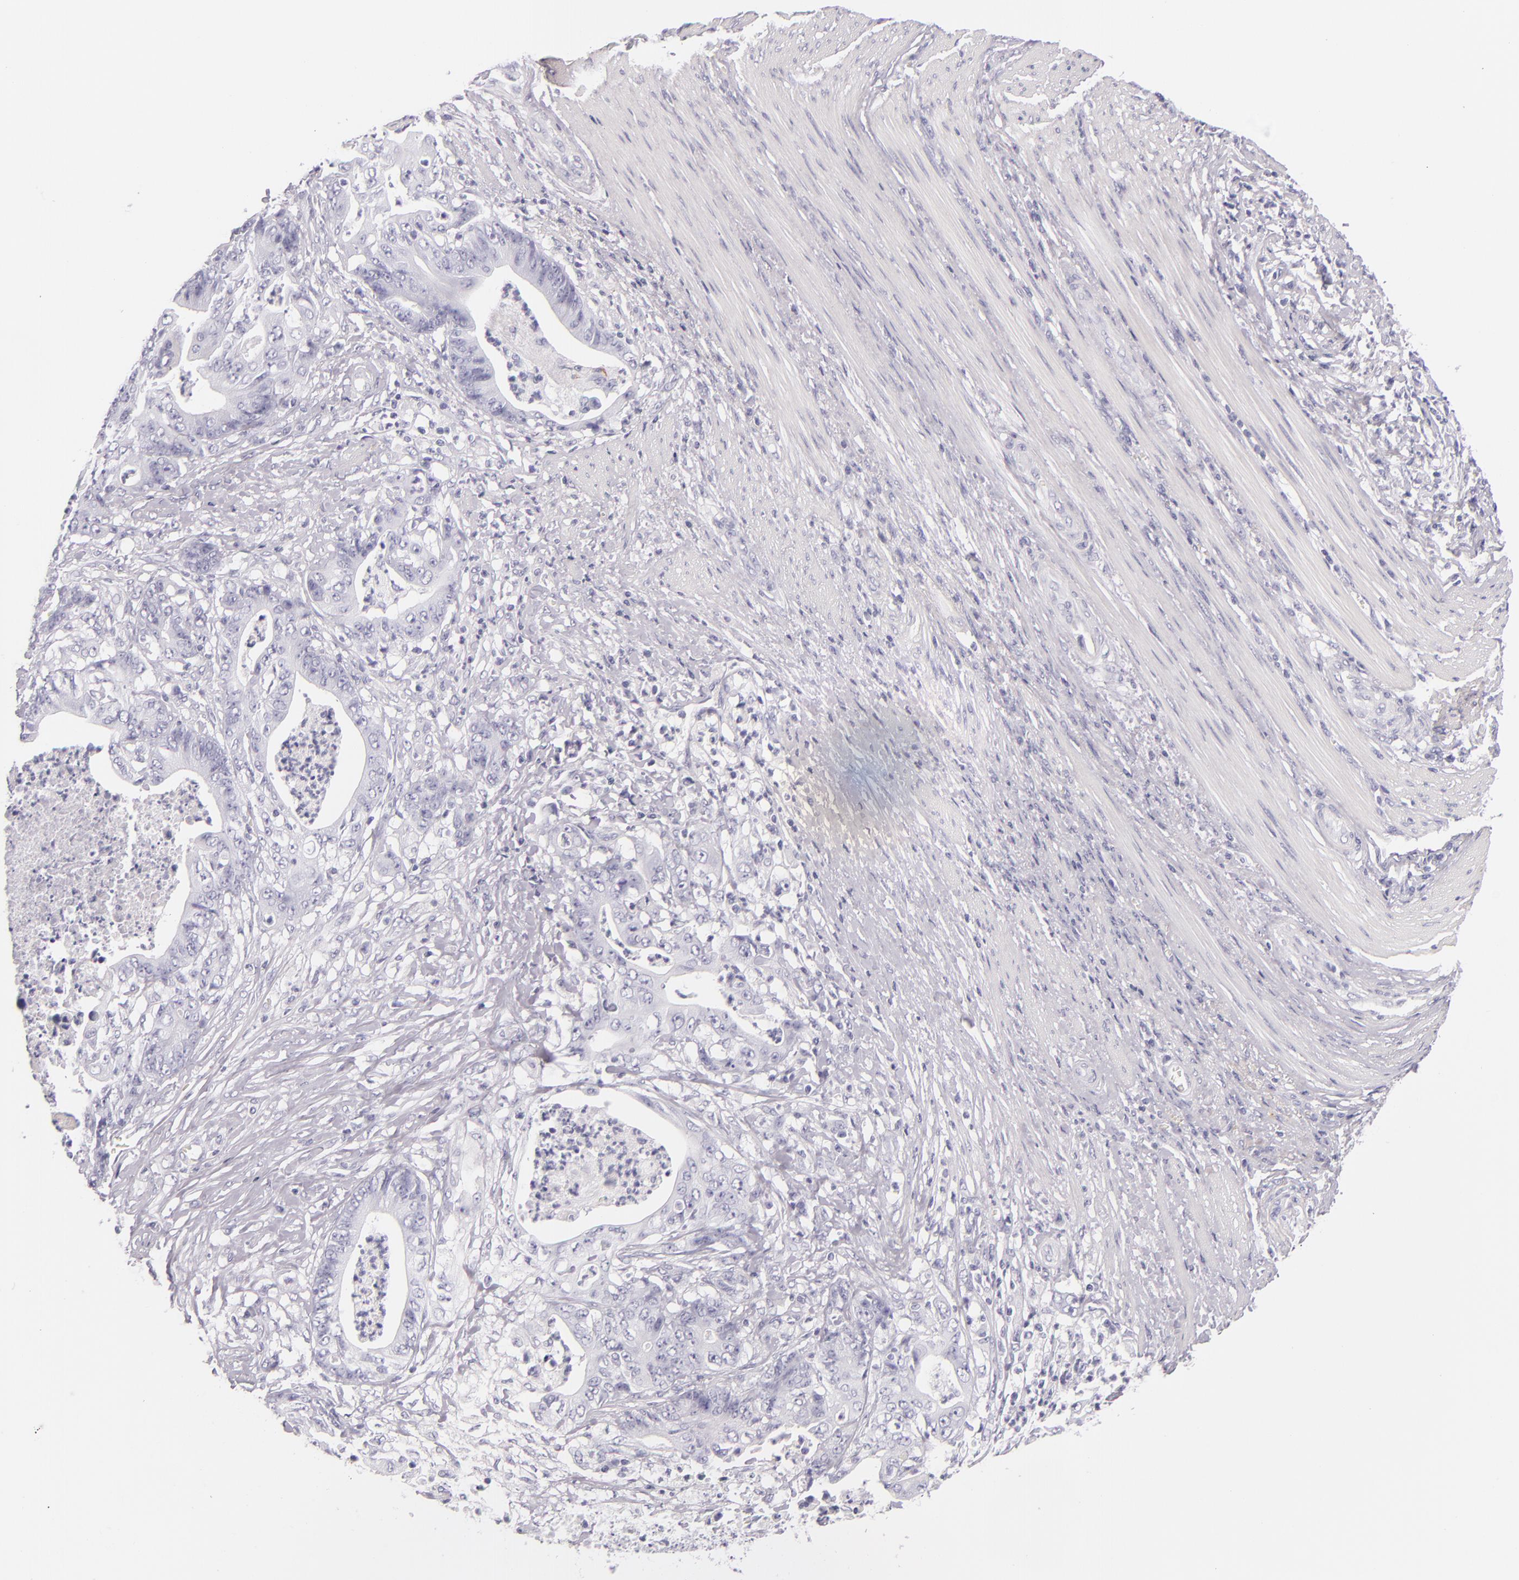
{"staining": {"intensity": "negative", "quantity": "none", "location": "none"}, "tissue": "stomach cancer", "cell_type": "Tumor cells", "image_type": "cancer", "snomed": [{"axis": "morphology", "description": "Adenocarcinoma, NOS"}, {"axis": "topography", "description": "Stomach, lower"}], "caption": "DAB immunohistochemical staining of human stomach cancer displays no significant staining in tumor cells.", "gene": "INA", "patient": {"sex": "female", "age": 86}}